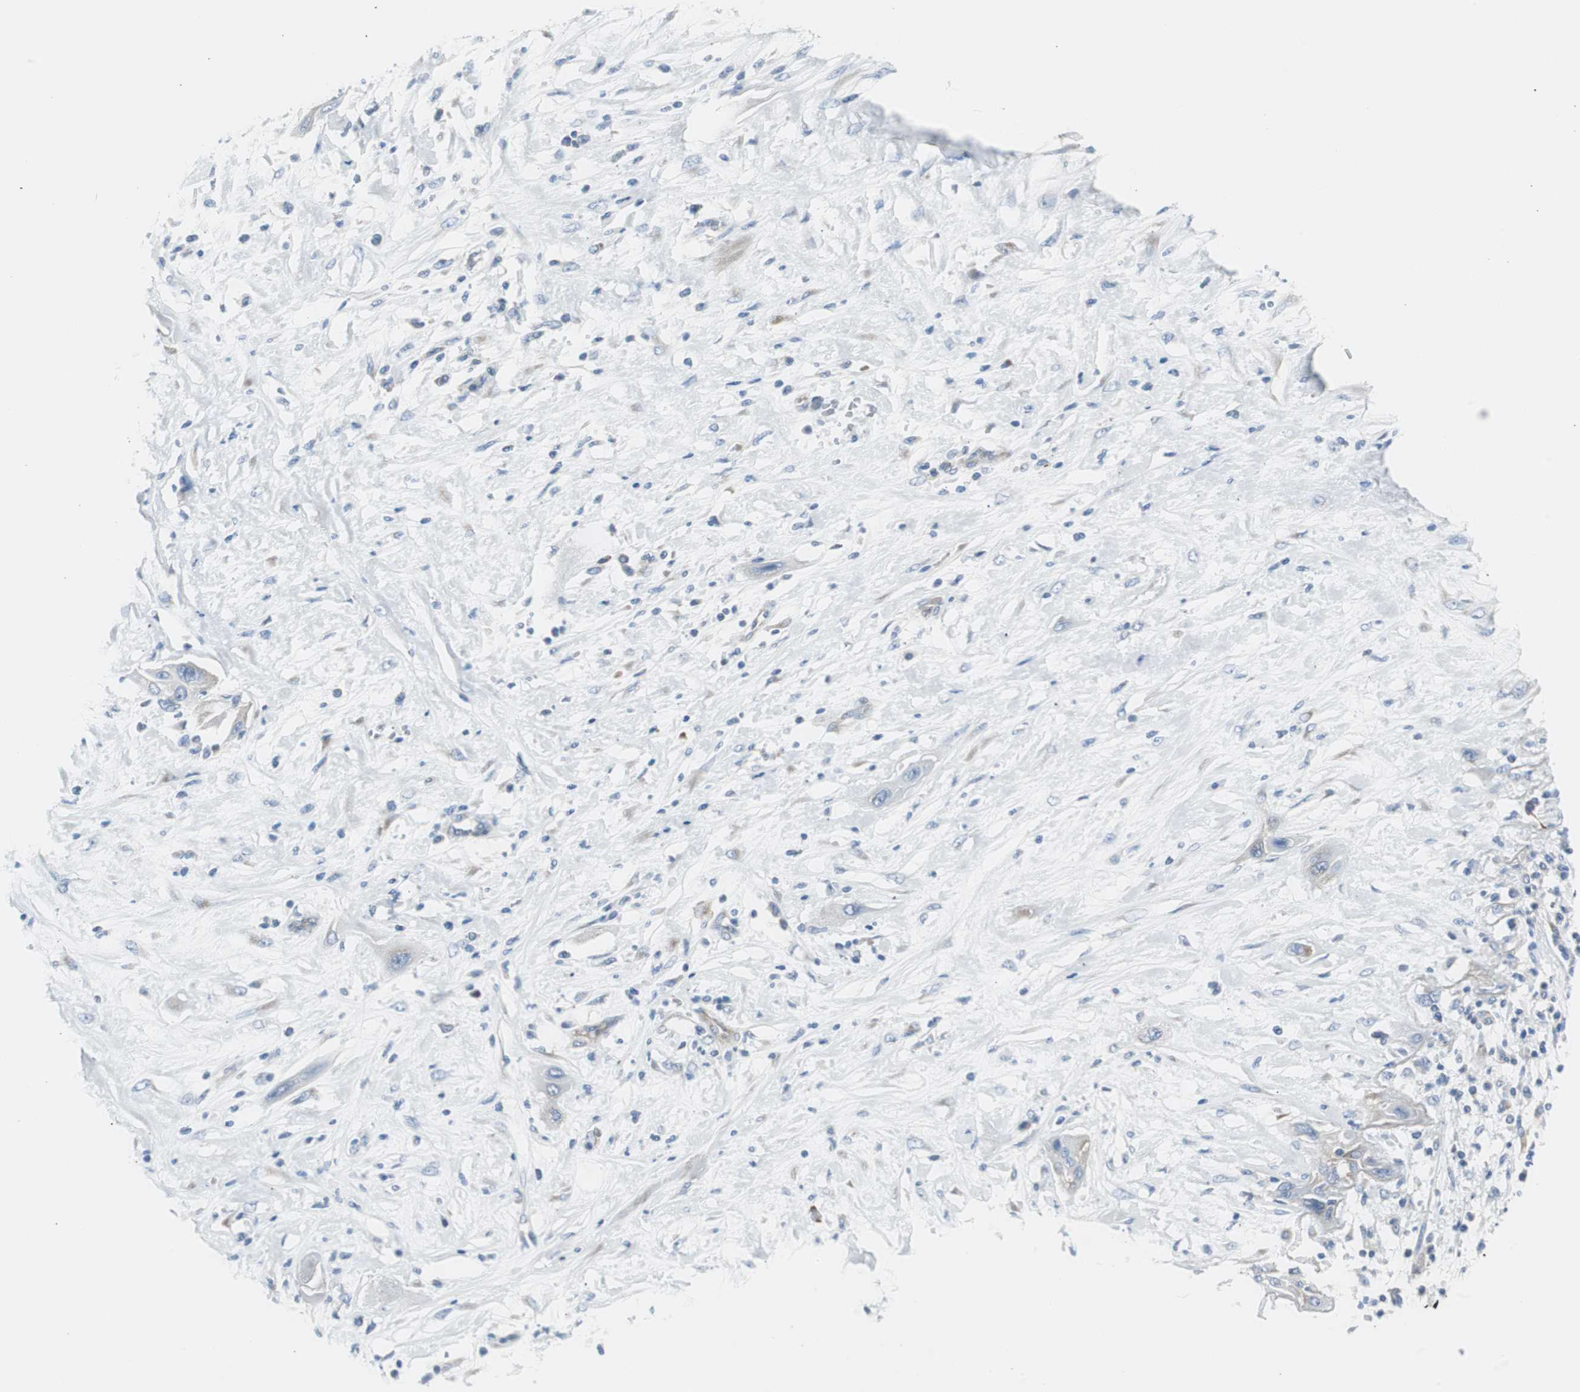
{"staining": {"intensity": "weak", "quantity": ">75%", "location": "cytoplasmic/membranous"}, "tissue": "lung cancer", "cell_type": "Tumor cells", "image_type": "cancer", "snomed": [{"axis": "morphology", "description": "Squamous cell carcinoma, NOS"}, {"axis": "topography", "description": "Lung"}], "caption": "Lung squamous cell carcinoma stained for a protein (brown) reveals weak cytoplasmic/membranous positive positivity in approximately >75% of tumor cells.", "gene": "RPS12", "patient": {"sex": "female", "age": 47}}